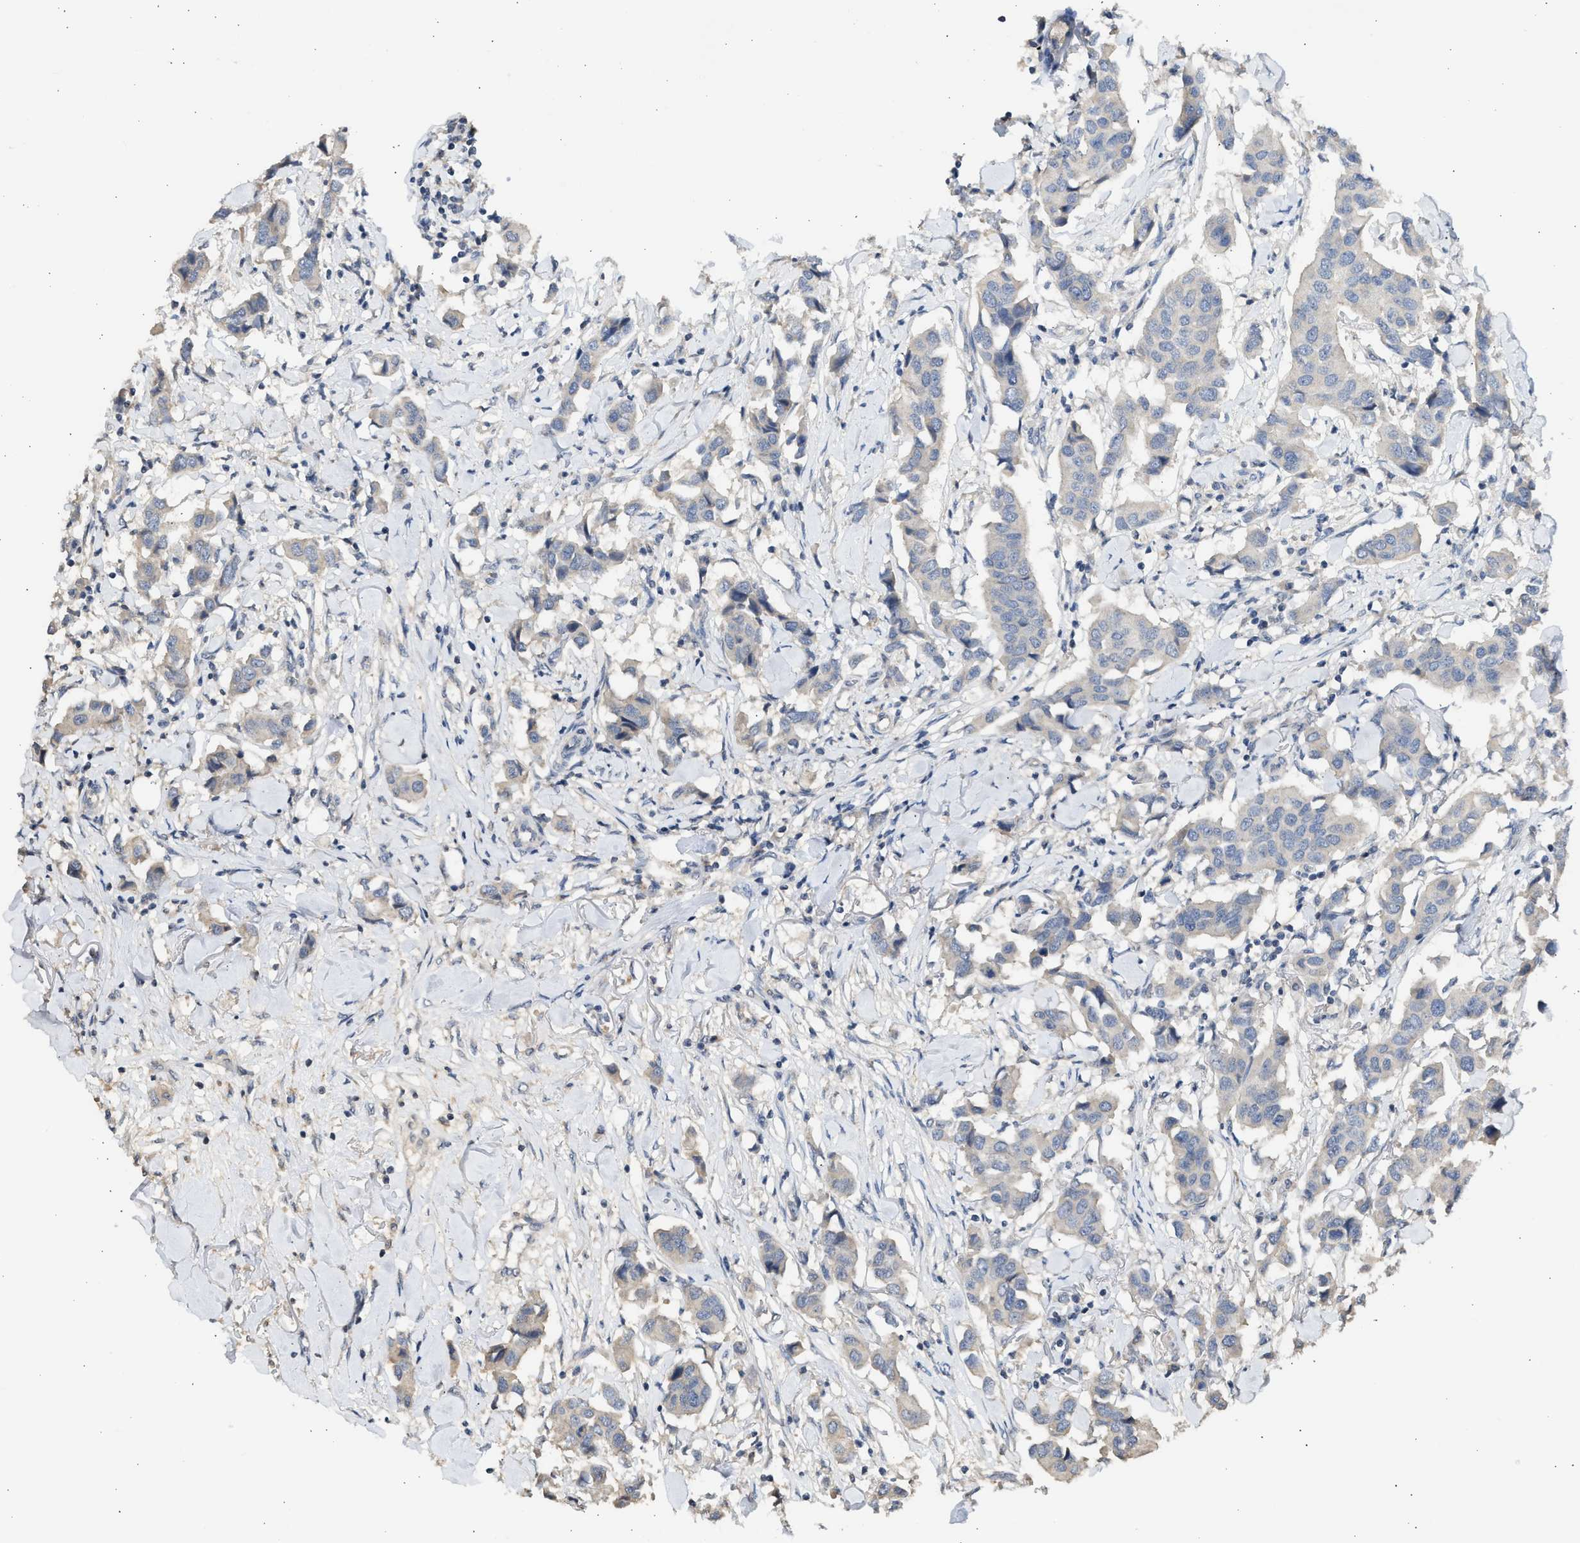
{"staining": {"intensity": "negative", "quantity": "none", "location": "none"}, "tissue": "breast cancer", "cell_type": "Tumor cells", "image_type": "cancer", "snomed": [{"axis": "morphology", "description": "Duct carcinoma"}, {"axis": "topography", "description": "Breast"}], "caption": "There is no significant expression in tumor cells of intraductal carcinoma (breast).", "gene": "SULT2A1", "patient": {"sex": "female", "age": 80}}